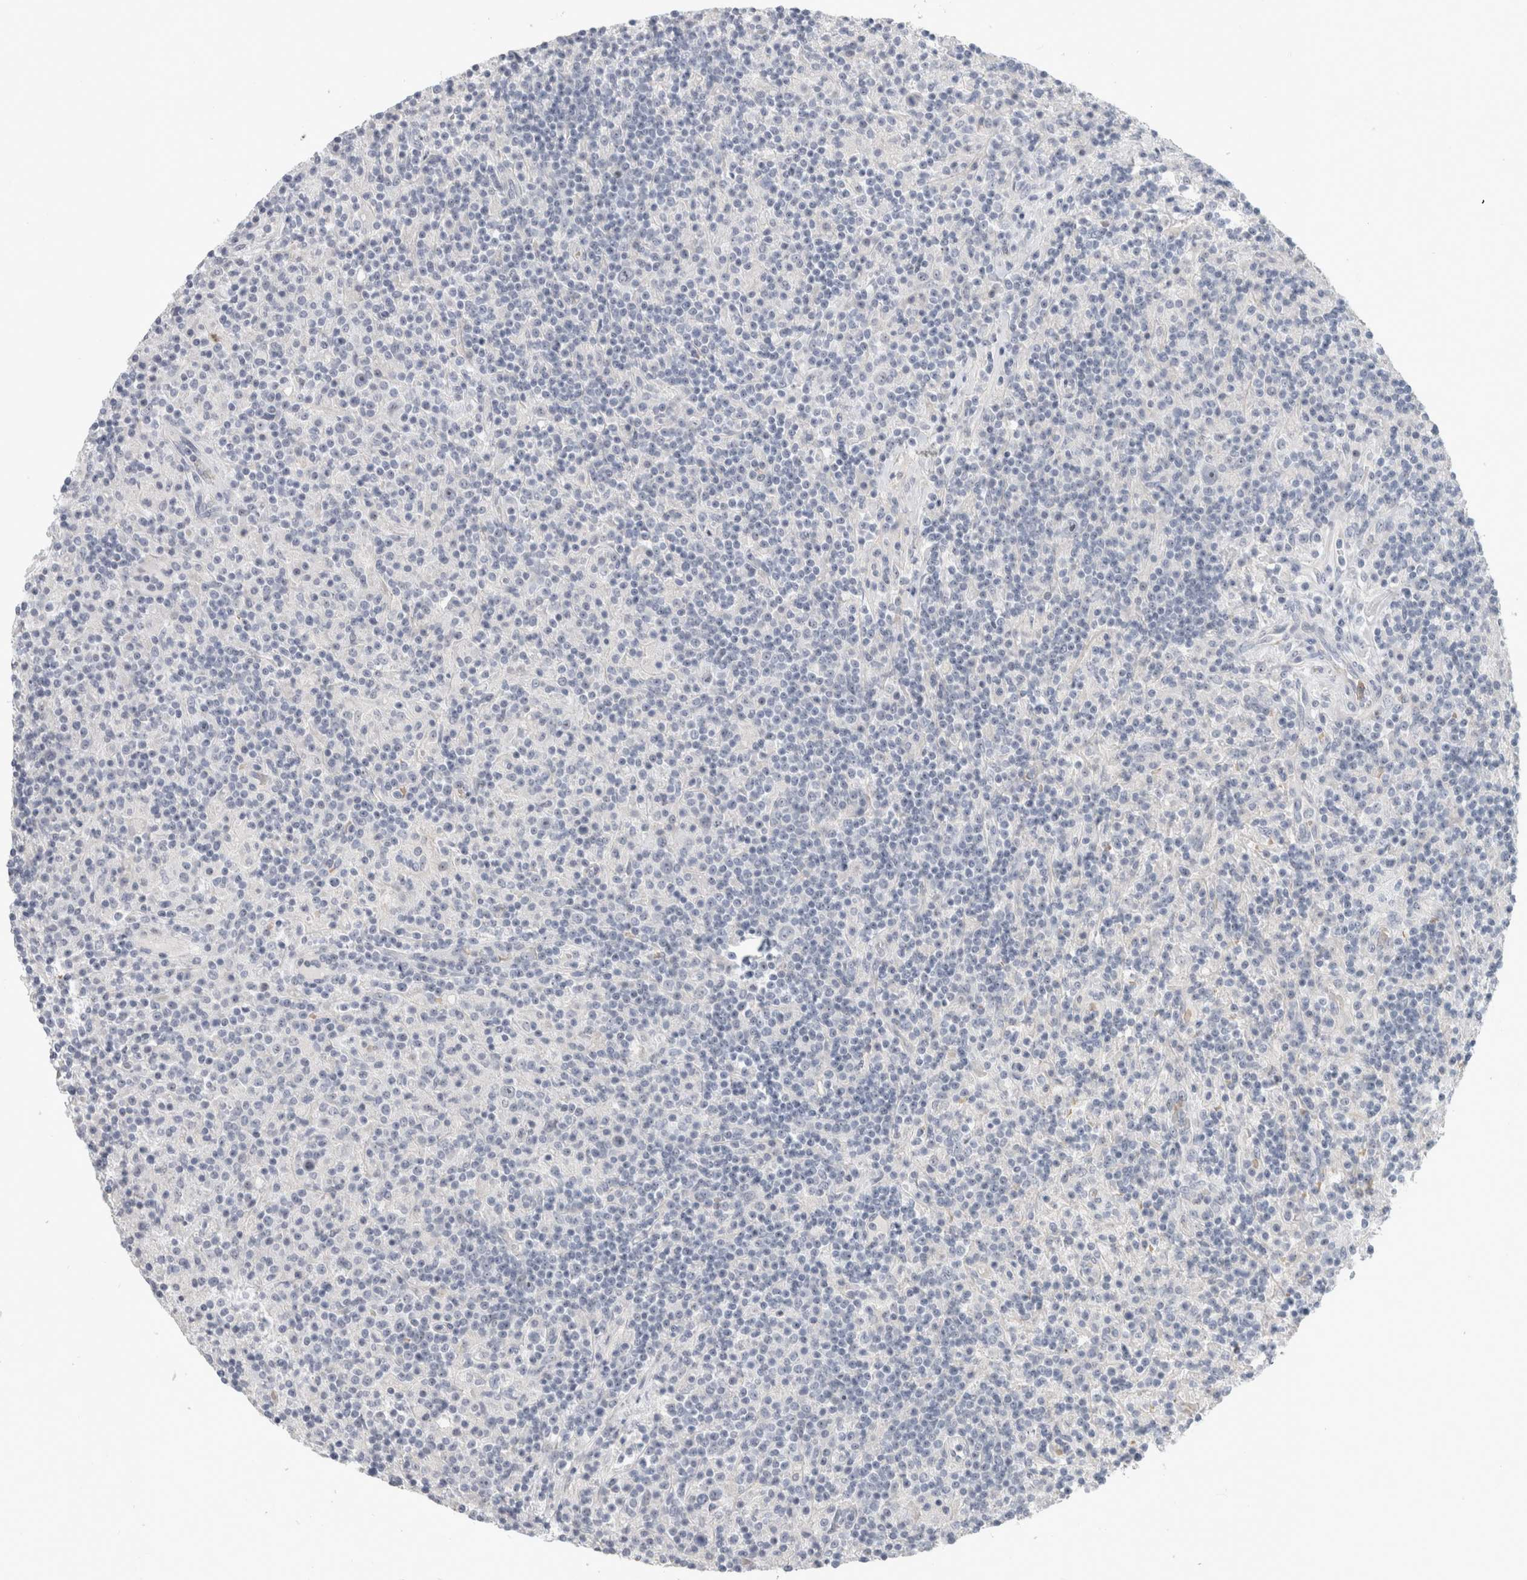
{"staining": {"intensity": "negative", "quantity": "none", "location": "none"}, "tissue": "lymphoma", "cell_type": "Tumor cells", "image_type": "cancer", "snomed": [{"axis": "morphology", "description": "Hodgkin's disease, NOS"}, {"axis": "topography", "description": "Lymph node"}], "caption": "Immunohistochemistry micrograph of lymphoma stained for a protein (brown), which exhibits no positivity in tumor cells.", "gene": "FMR1NB", "patient": {"sex": "male", "age": 70}}